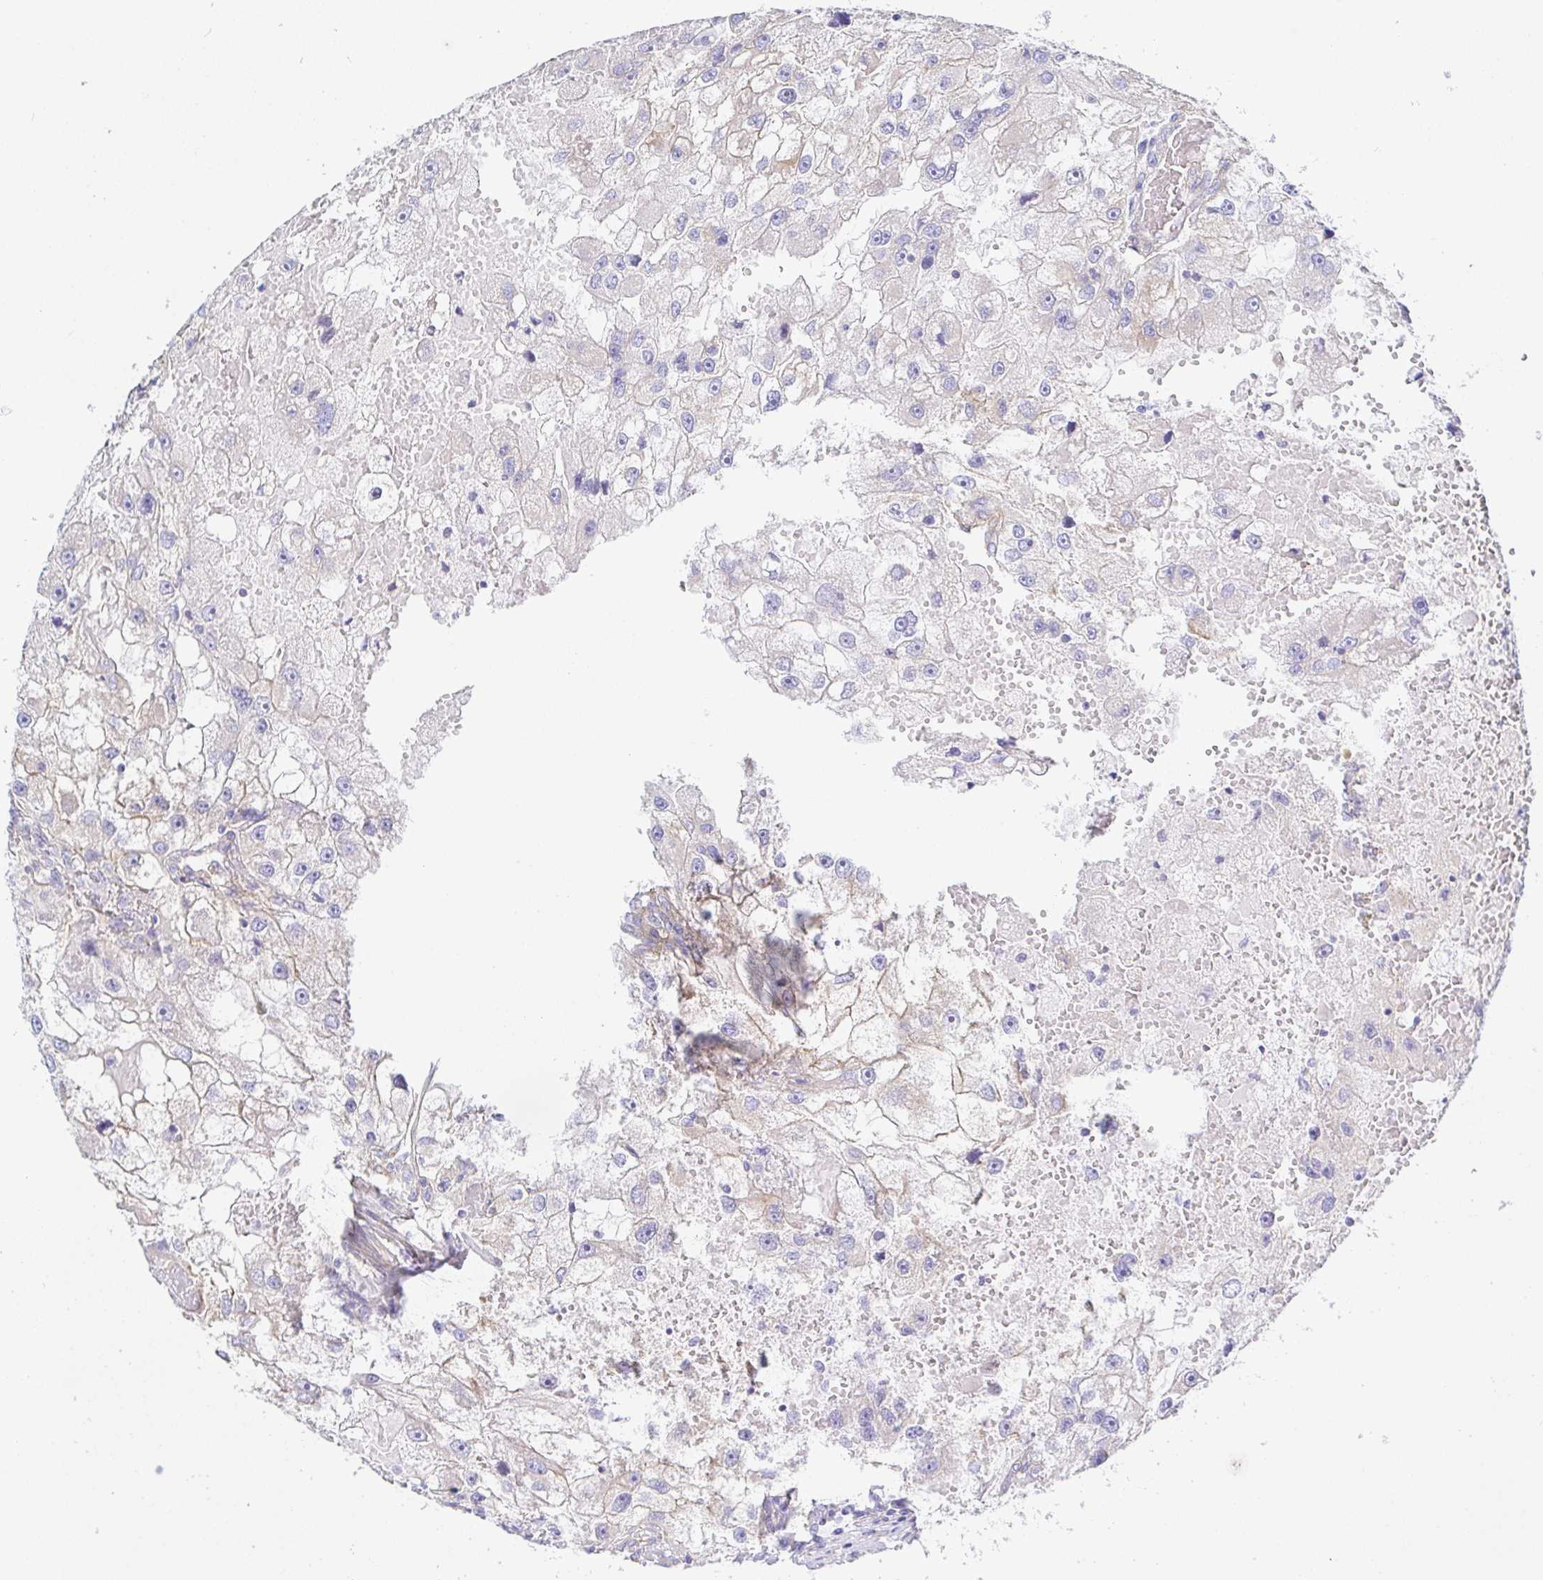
{"staining": {"intensity": "moderate", "quantity": "<25%", "location": "cytoplasmic/membranous"}, "tissue": "renal cancer", "cell_type": "Tumor cells", "image_type": "cancer", "snomed": [{"axis": "morphology", "description": "Adenocarcinoma, NOS"}, {"axis": "topography", "description": "Kidney"}], "caption": "Tumor cells reveal low levels of moderate cytoplasmic/membranous expression in approximately <25% of cells in renal adenocarcinoma. (DAB (3,3'-diaminobenzidine) = brown stain, brightfield microscopy at high magnification).", "gene": "ARL4D", "patient": {"sex": "male", "age": 63}}